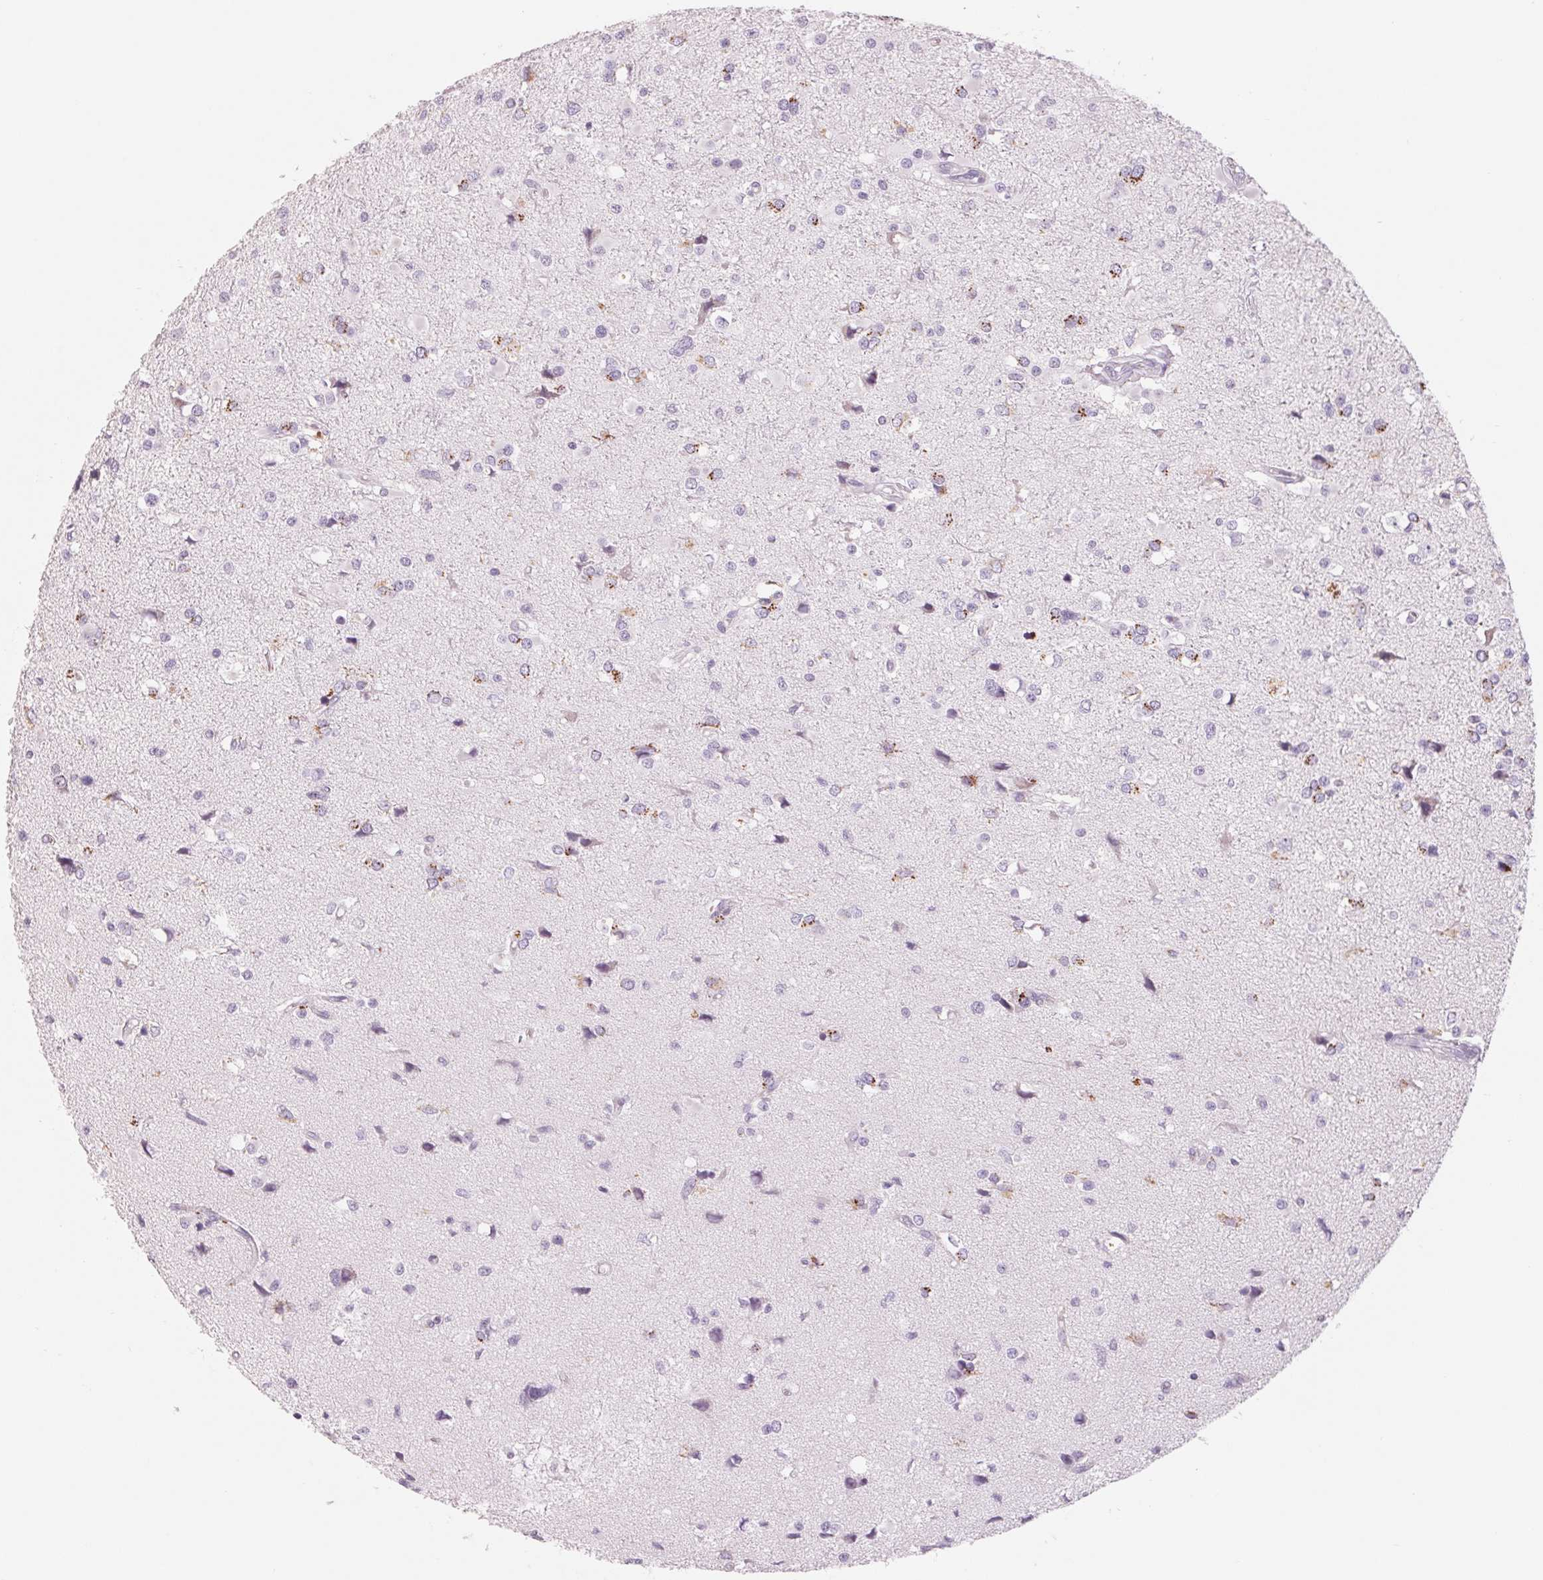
{"staining": {"intensity": "moderate", "quantity": "<25%", "location": "cytoplasmic/membranous"}, "tissue": "glioma", "cell_type": "Tumor cells", "image_type": "cancer", "snomed": [{"axis": "morphology", "description": "Glioma, malignant, High grade"}, {"axis": "topography", "description": "Brain"}], "caption": "Immunohistochemical staining of high-grade glioma (malignant) demonstrates low levels of moderate cytoplasmic/membranous protein positivity in approximately <25% of tumor cells. The staining was performed using DAB, with brown indicating positive protein expression. Nuclei are stained blue with hematoxylin.", "gene": "GALNT7", "patient": {"sex": "male", "age": 54}}